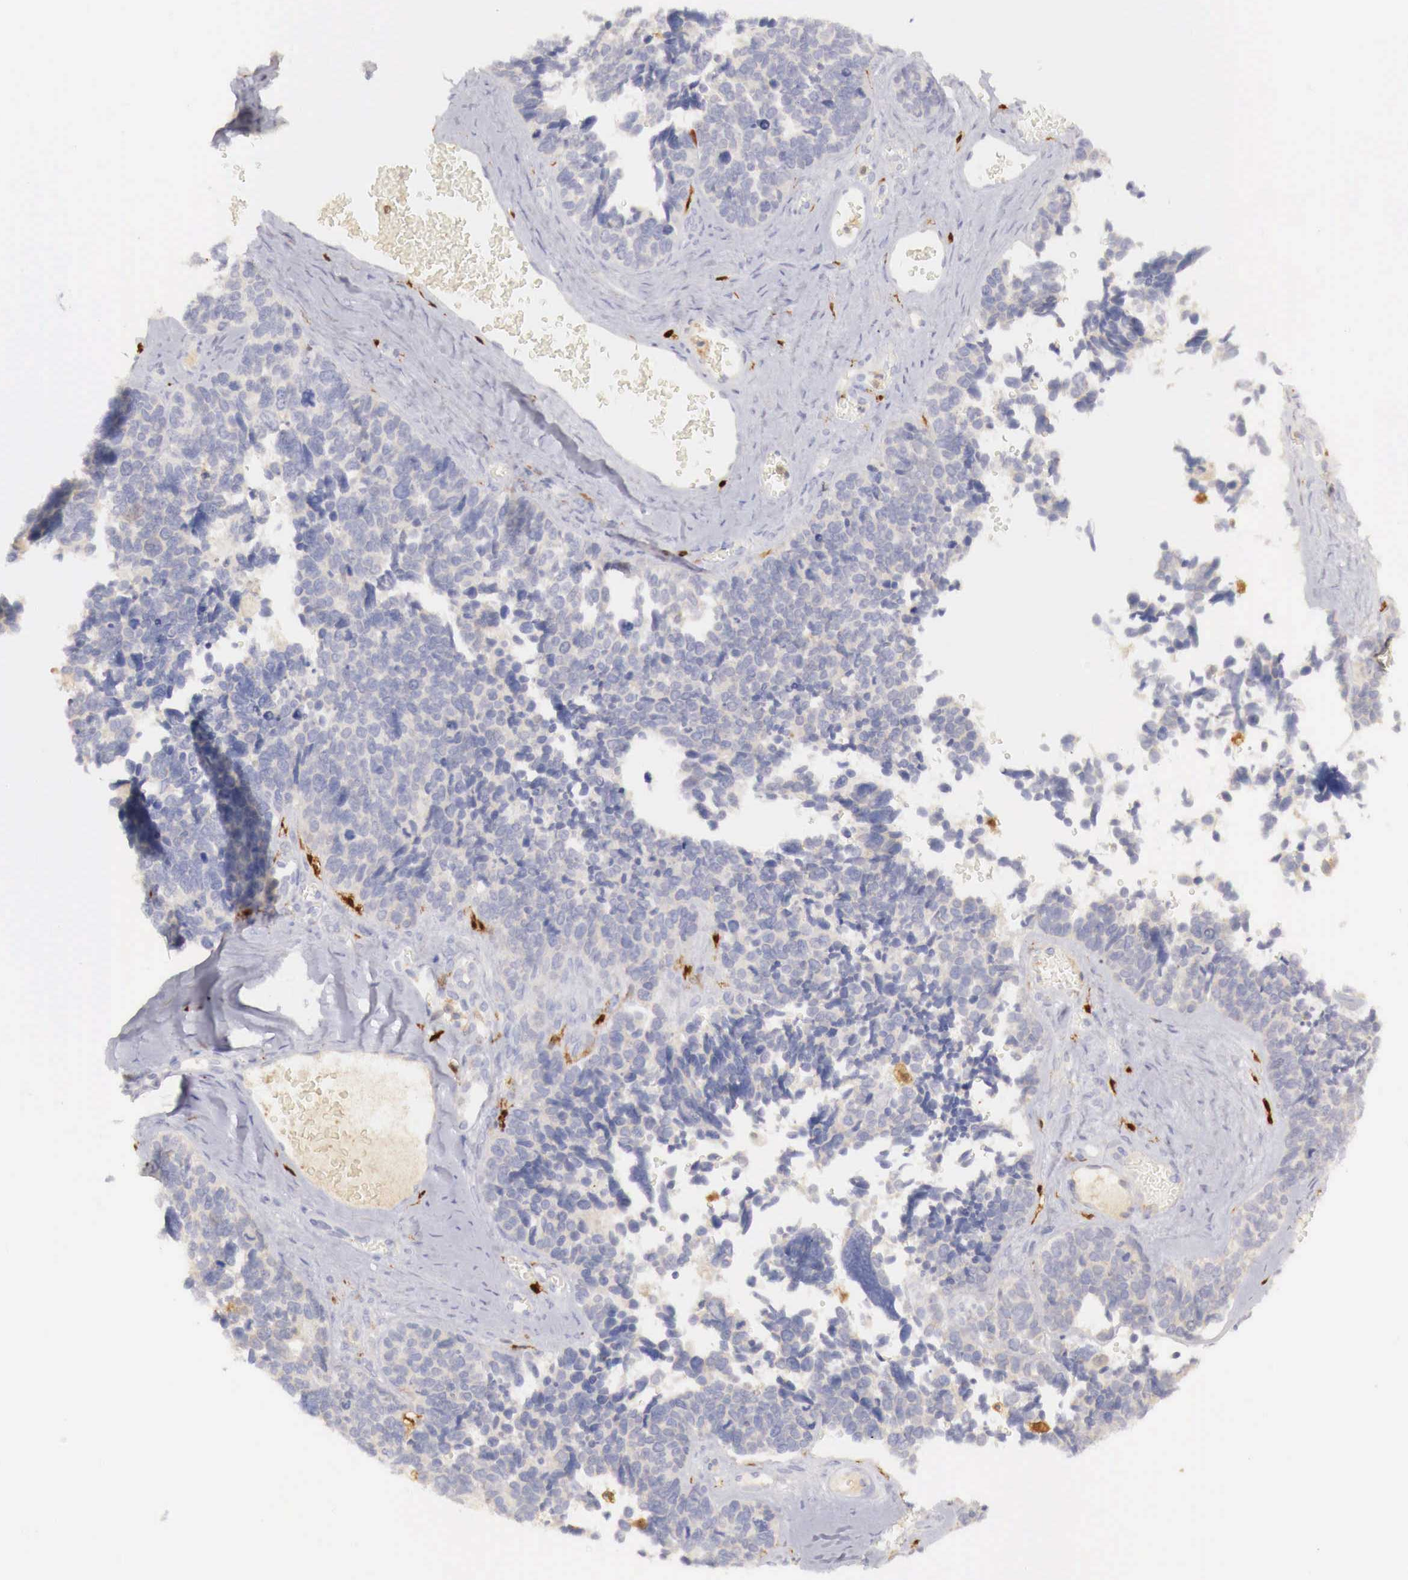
{"staining": {"intensity": "weak", "quantity": "<25%", "location": "cytoplasmic/membranous"}, "tissue": "ovarian cancer", "cell_type": "Tumor cells", "image_type": "cancer", "snomed": [{"axis": "morphology", "description": "Cystadenocarcinoma, serous, NOS"}, {"axis": "topography", "description": "Ovary"}], "caption": "Human ovarian serous cystadenocarcinoma stained for a protein using IHC reveals no positivity in tumor cells.", "gene": "RENBP", "patient": {"sex": "female", "age": 77}}